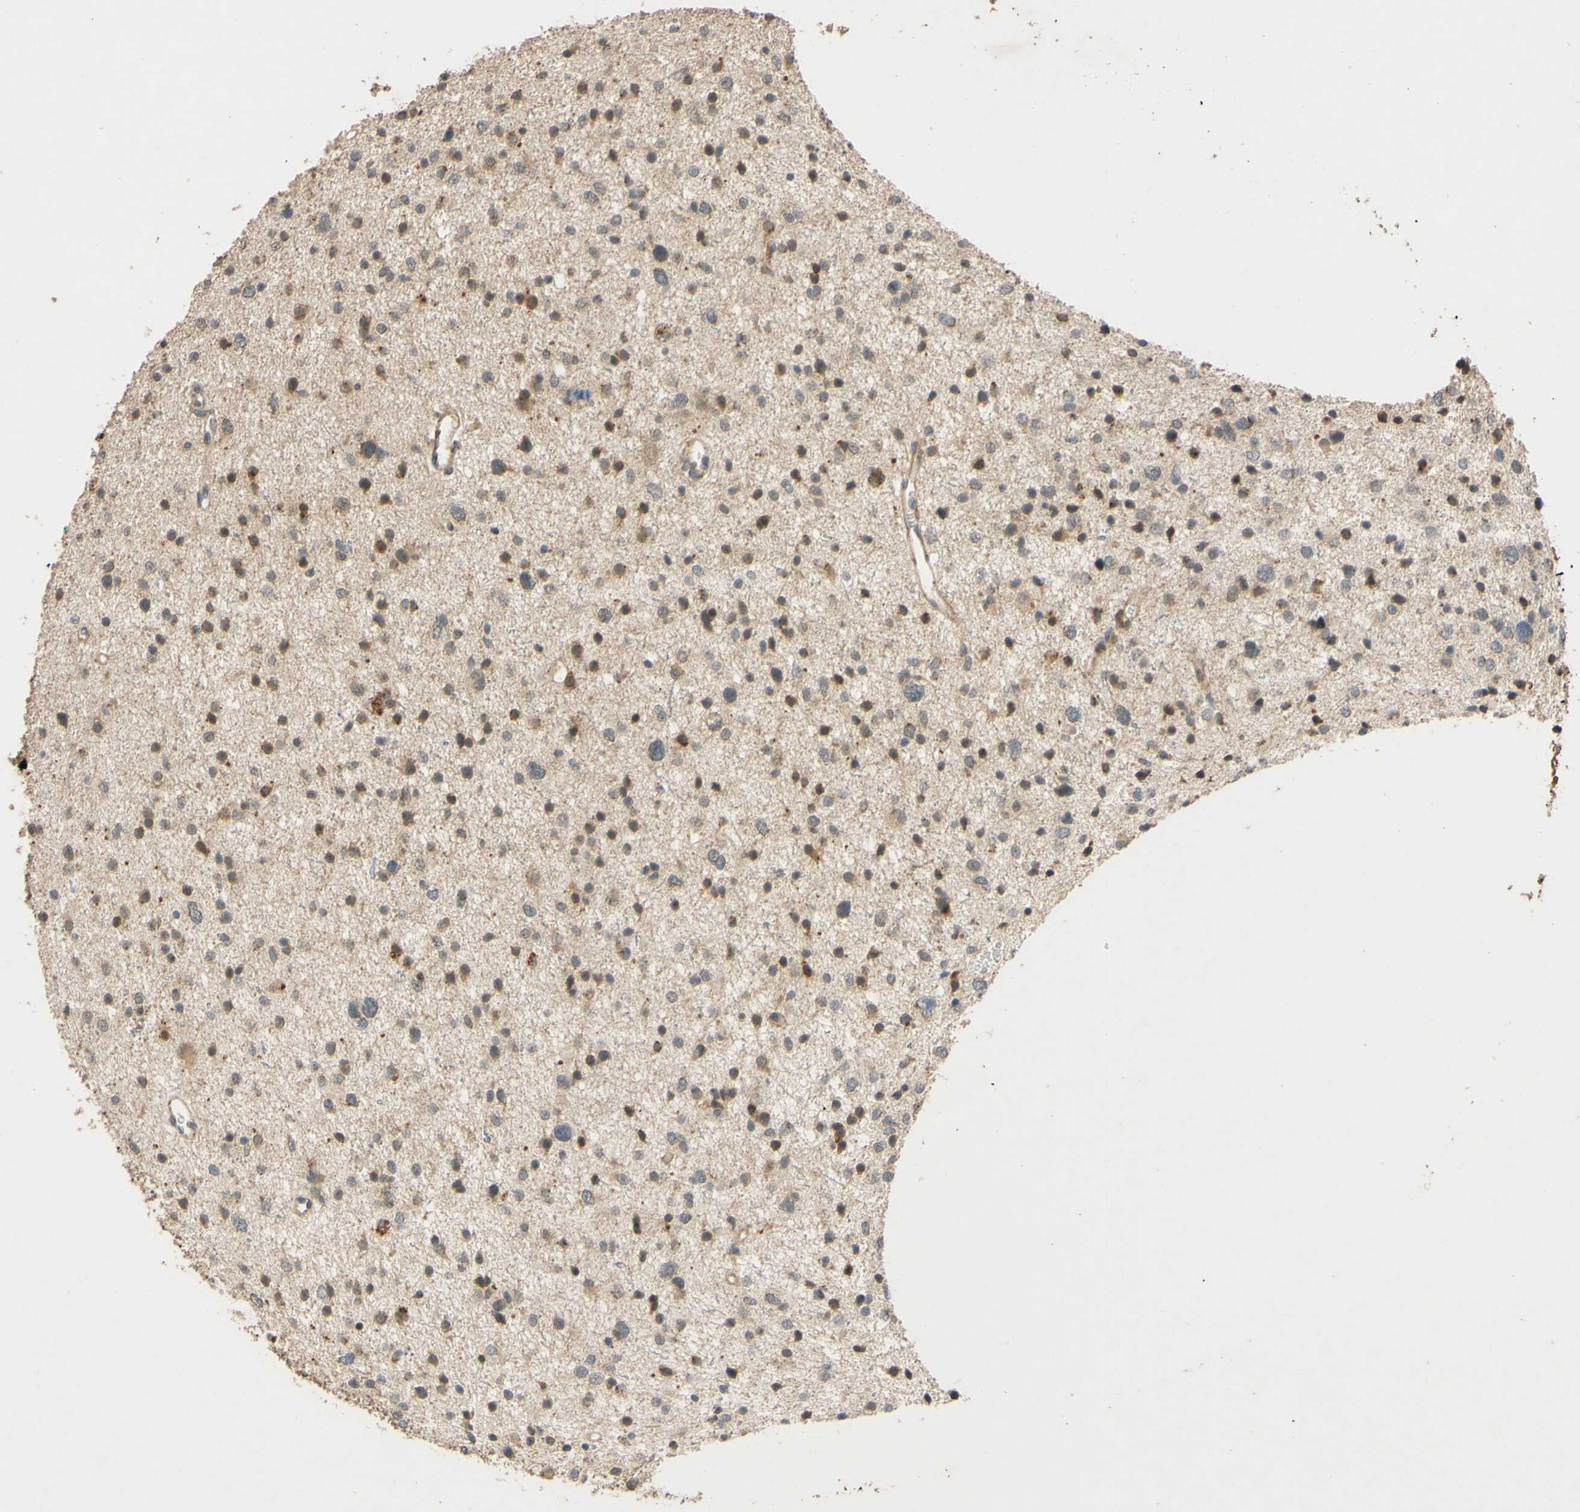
{"staining": {"intensity": "moderate", "quantity": ">75%", "location": "nuclear"}, "tissue": "glioma", "cell_type": "Tumor cells", "image_type": "cancer", "snomed": [{"axis": "morphology", "description": "Glioma, malignant, Low grade"}, {"axis": "topography", "description": "Brain"}], "caption": "This micrograph exhibits malignant low-grade glioma stained with immunohistochemistry (IHC) to label a protein in brown. The nuclear of tumor cells show moderate positivity for the protein. Nuclei are counter-stained blue.", "gene": "GATA1", "patient": {"sex": "female", "age": 37}}